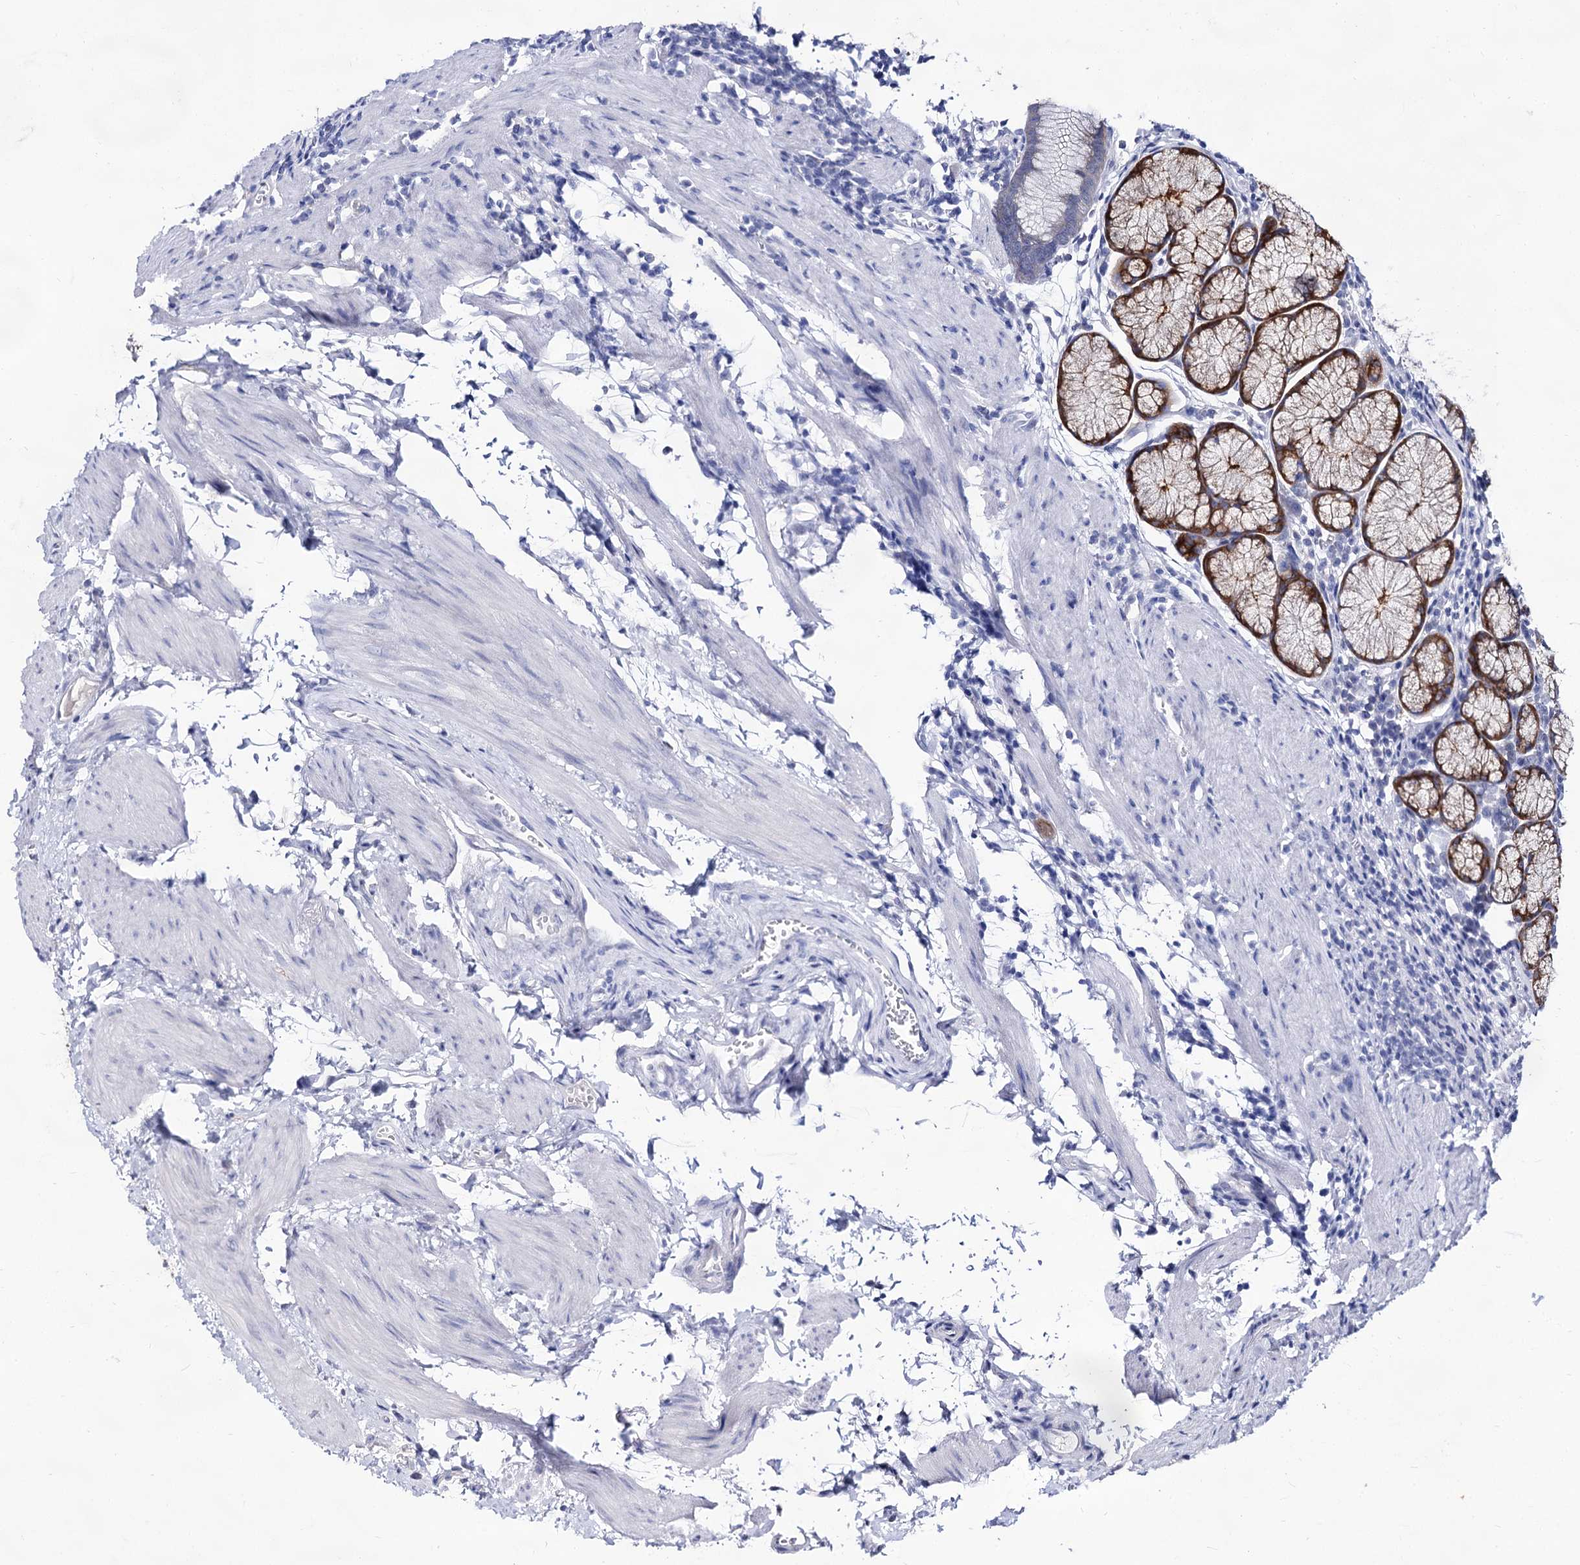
{"staining": {"intensity": "moderate", "quantity": "25%-75%", "location": "cytoplasmic/membranous"}, "tissue": "stomach", "cell_type": "Glandular cells", "image_type": "normal", "snomed": [{"axis": "morphology", "description": "Normal tissue, NOS"}, {"axis": "topography", "description": "Stomach"}], "caption": "A micrograph showing moderate cytoplasmic/membranous staining in about 25%-75% of glandular cells in unremarkable stomach, as visualized by brown immunohistochemical staining.", "gene": "ARFIP2", "patient": {"sex": "male", "age": 55}}